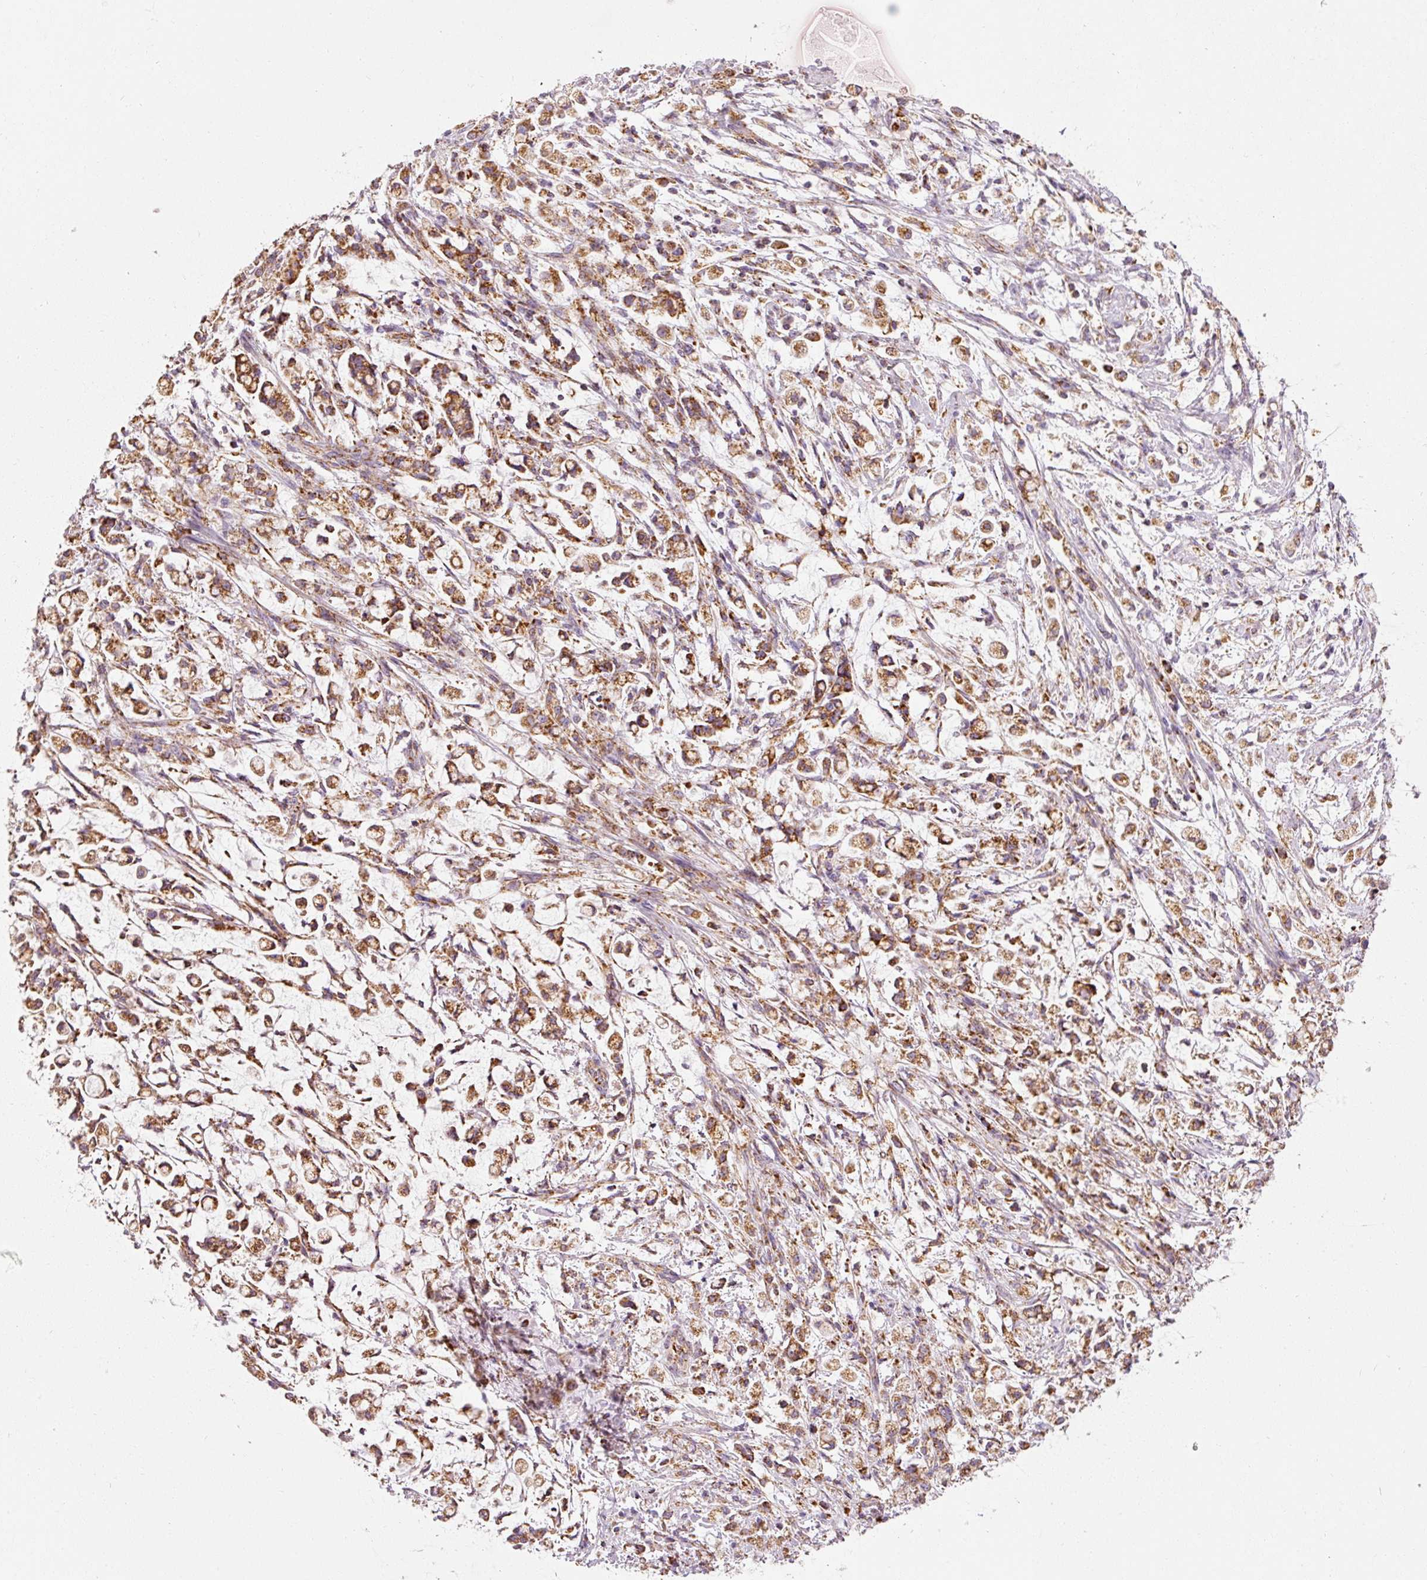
{"staining": {"intensity": "moderate", "quantity": ">75%", "location": "cytoplasmic/membranous"}, "tissue": "stomach cancer", "cell_type": "Tumor cells", "image_type": "cancer", "snomed": [{"axis": "morphology", "description": "Adenocarcinoma, NOS"}, {"axis": "topography", "description": "Stomach"}], "caption": "Immunohistochemical staining of stomach cancer reveals moderate cytoplasmic/membranous protein positivity in approximately >75% of tumor cells.", "gene": "NDUFB4", "patient": {"sex": "female", "age": 60}}